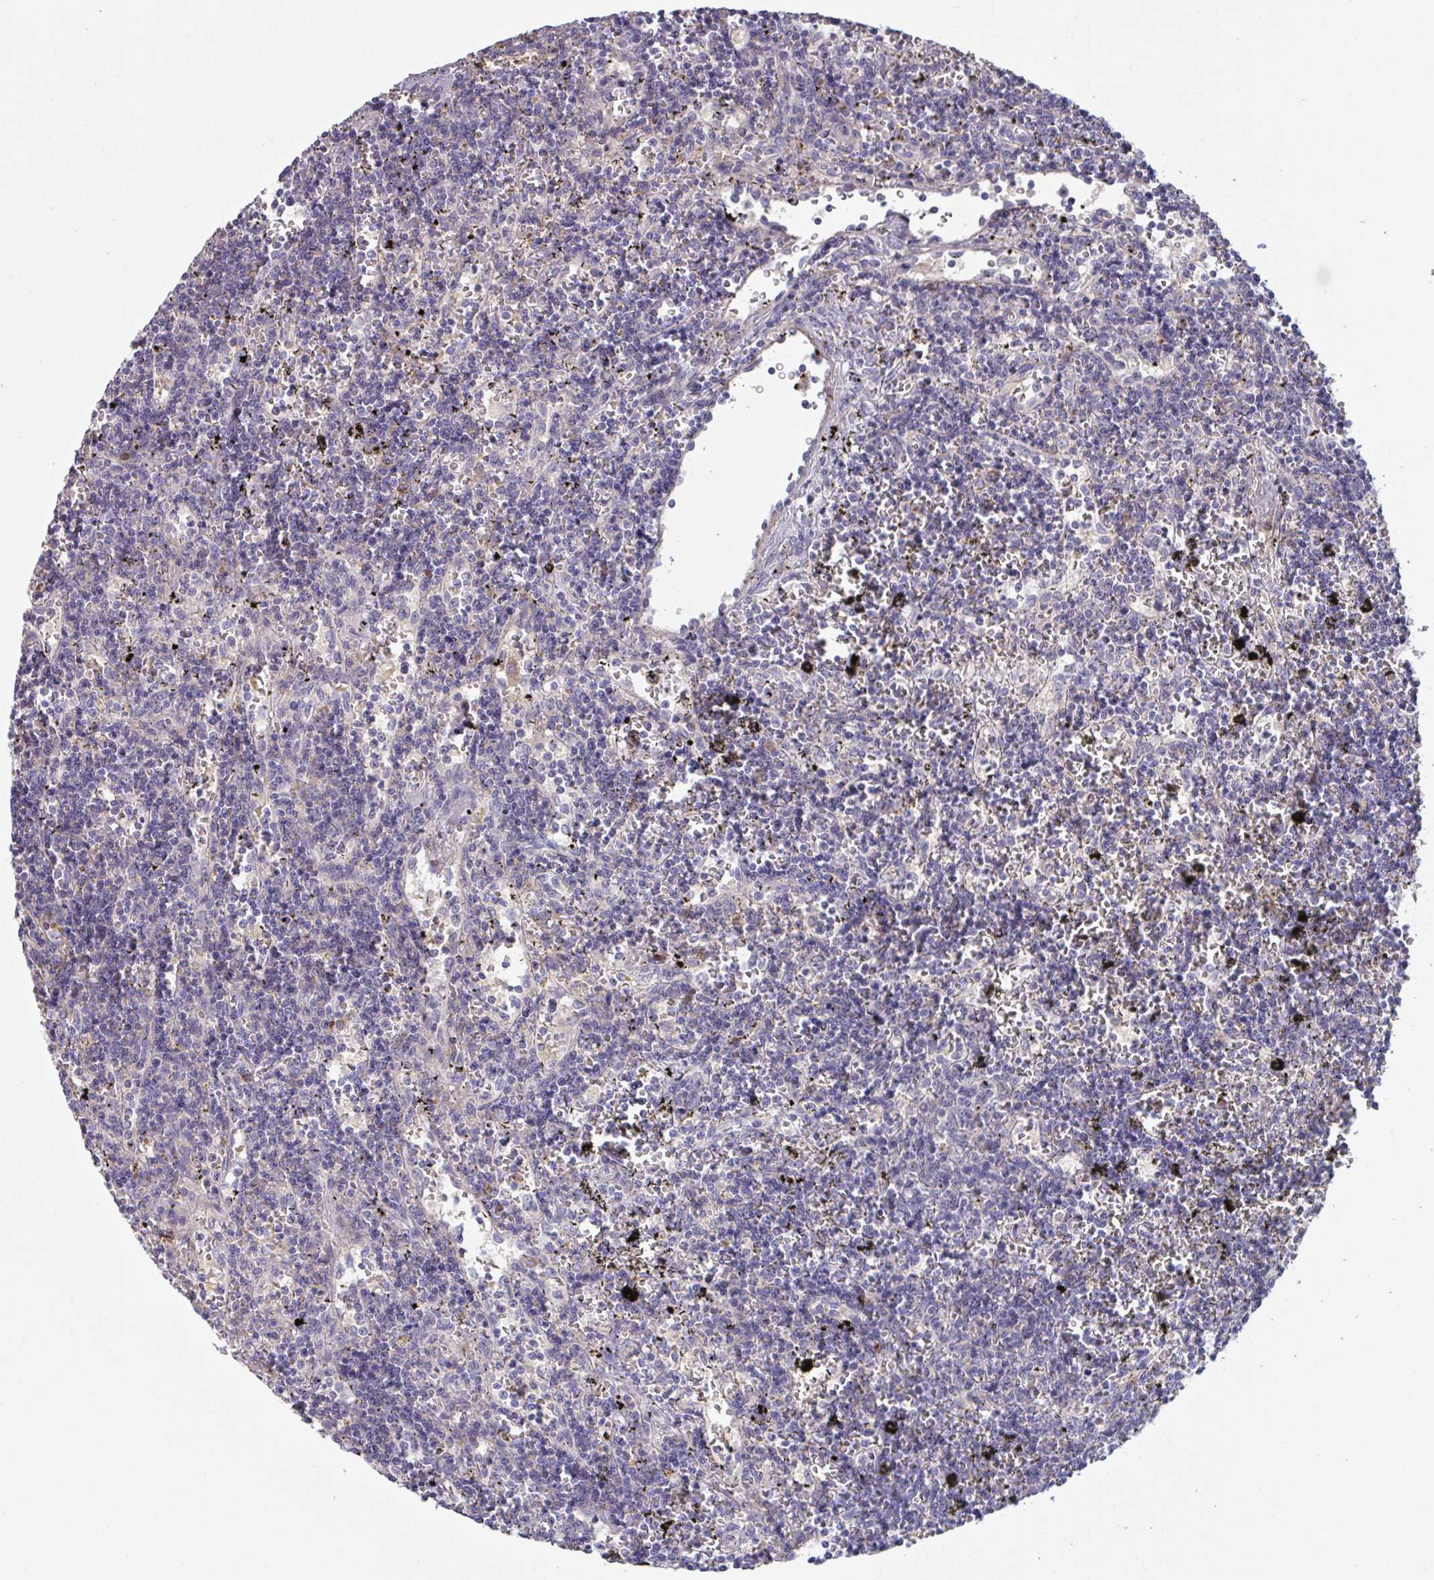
{"staining": {"intensity": "negative", "quantity": "none", "location": "none"}, "tissue": "lymphoma", "cell_type": "Tumor cells", "image_type": "cancer", "snomed": [{"axis": "morphology", "description": "Malignant lymphoma, non-Hodgkin's type, Low grade"}, {"axis": "topography", "description": "Spleen"}], "caption": "Tumor cells are negative for protein expression in human lymphoma.", "gene": "HGFAC", "patient": {"sex": "male", "age": 60}}